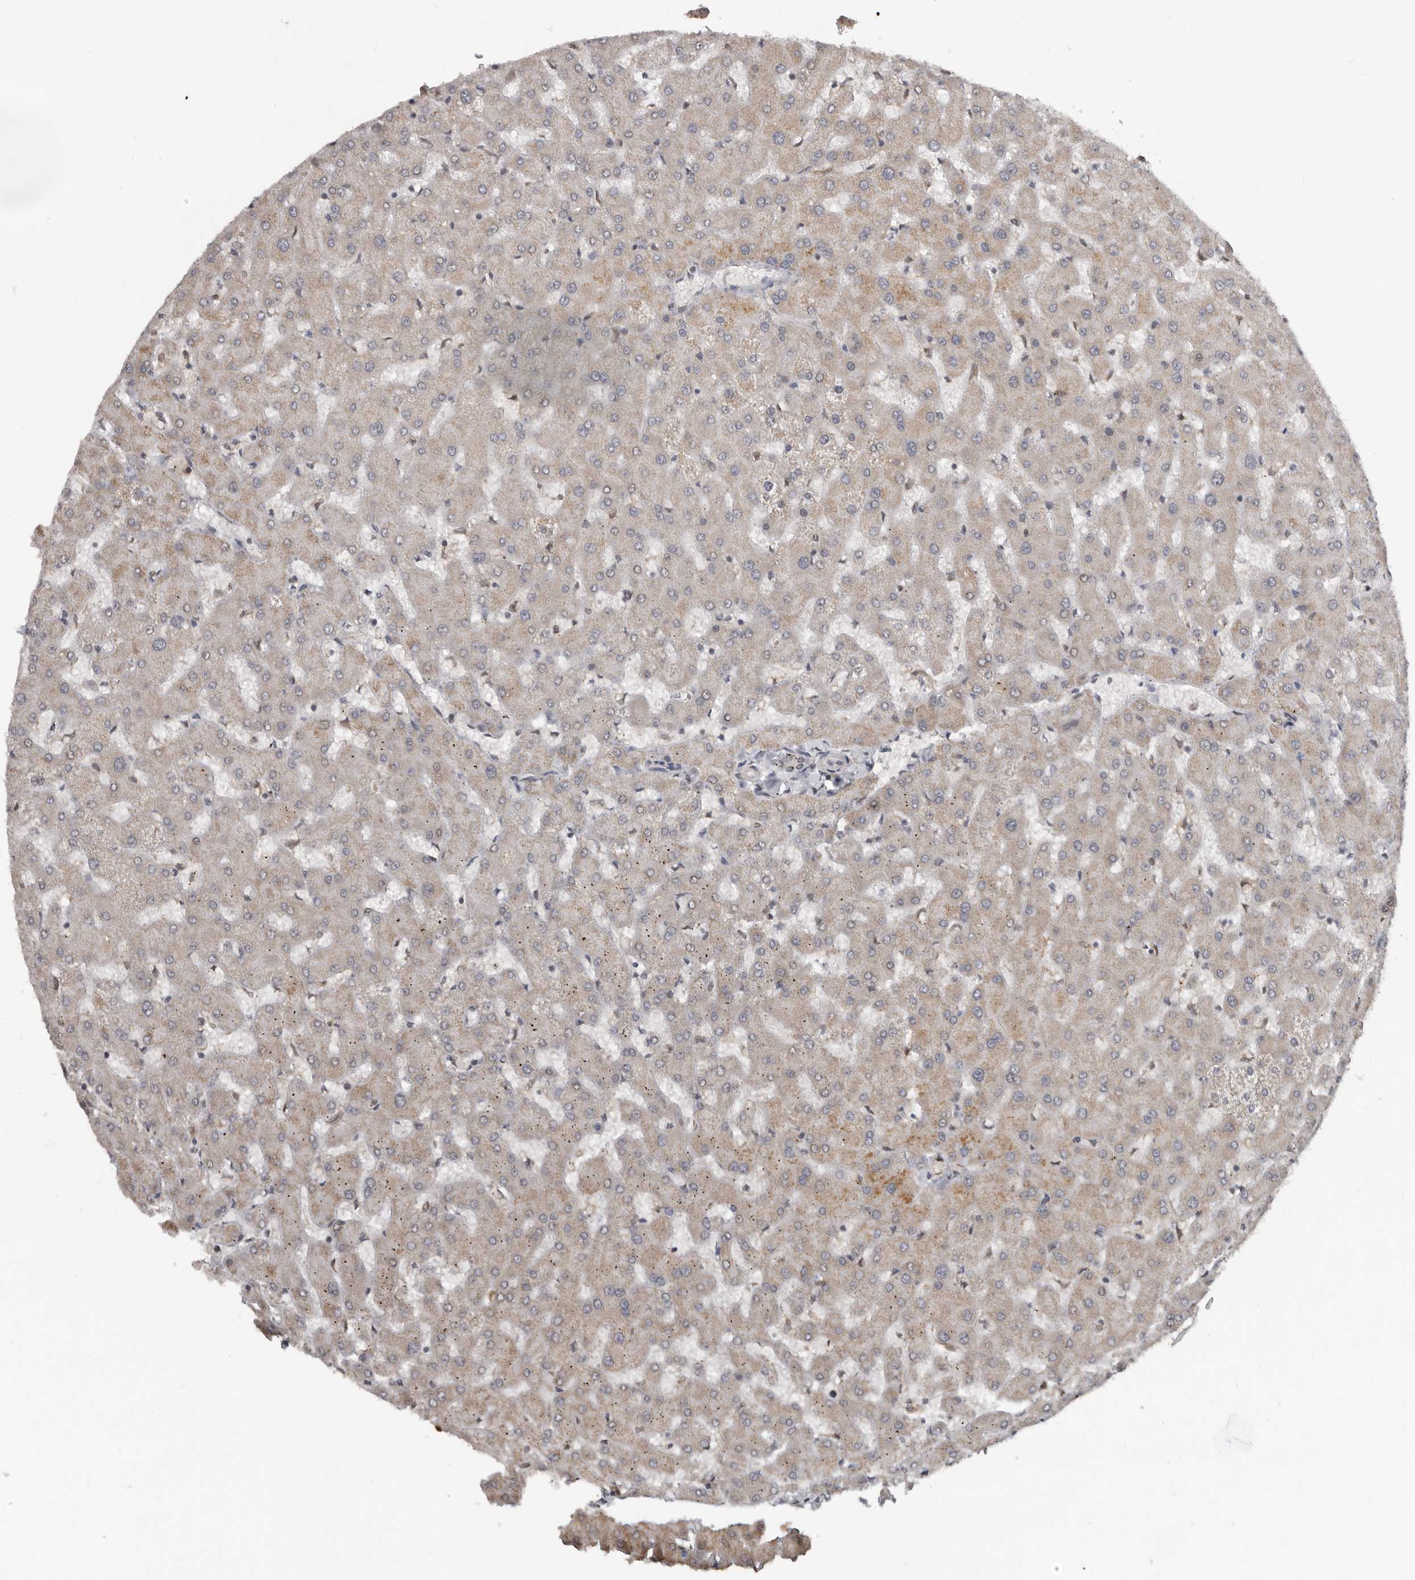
{"staining": {"intensity": "negative", "quantity": "none", "location": "none"}, "tissue": "liver", "cell_type": "Cholangiocytes", "image_type": "normal", "snomed": [{"axis": "morphology", "description": "Normal tissue, NOS"}, {"axis": "topography", "description": "Liver"}], "caption": "An immunohistochemistry histopathology image of benign liver is shown. There is no staining in cholangiocytes of liver. (DAB (3,3'-diaminobenzidine) immunohistochemistry (IHC) with hematoxylin counter stain).", "gene": "MOGAT2", "patient": {"sex": "female", "age": 63}}